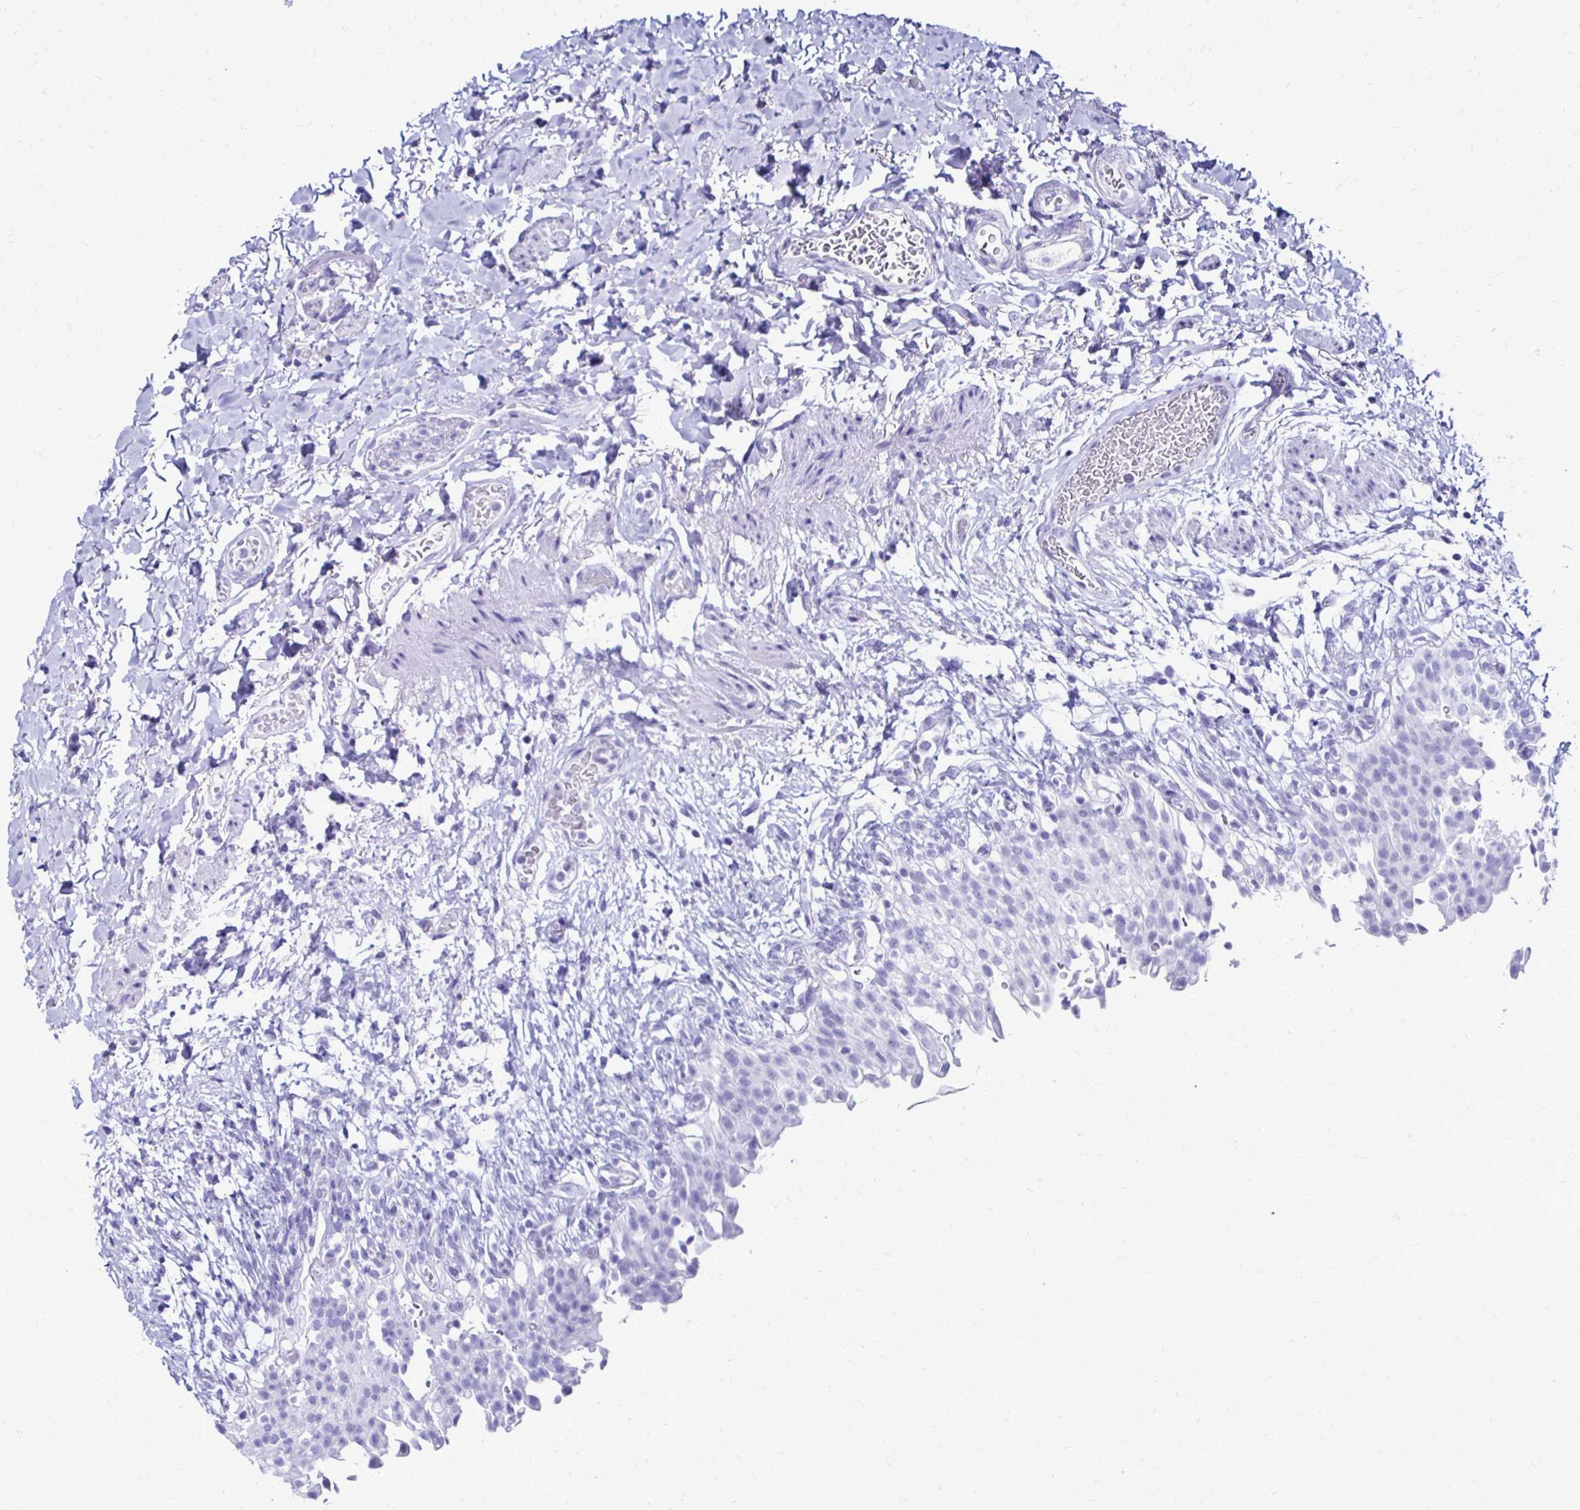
{"staining": {"intensity": "negative", "quantity": "none", "location": "none"}, "tissue": "urinary bladder", "cell_type": "Urothelial cells", "image_type": "normal", "snomed": [{"axis": "morphology", "description": "Normal tissue, NOS"}, {"axis": "topography", "description": "Urinary bladder"}, {"axis": "topography", "description": "Peripheral nerve tissue"}], "caption": "The photomicrograph exhibits no staining of urothelial cells in normal urinary bladder.", "gene": "CST5", "patient": {"sex": "female", "age": 60}}